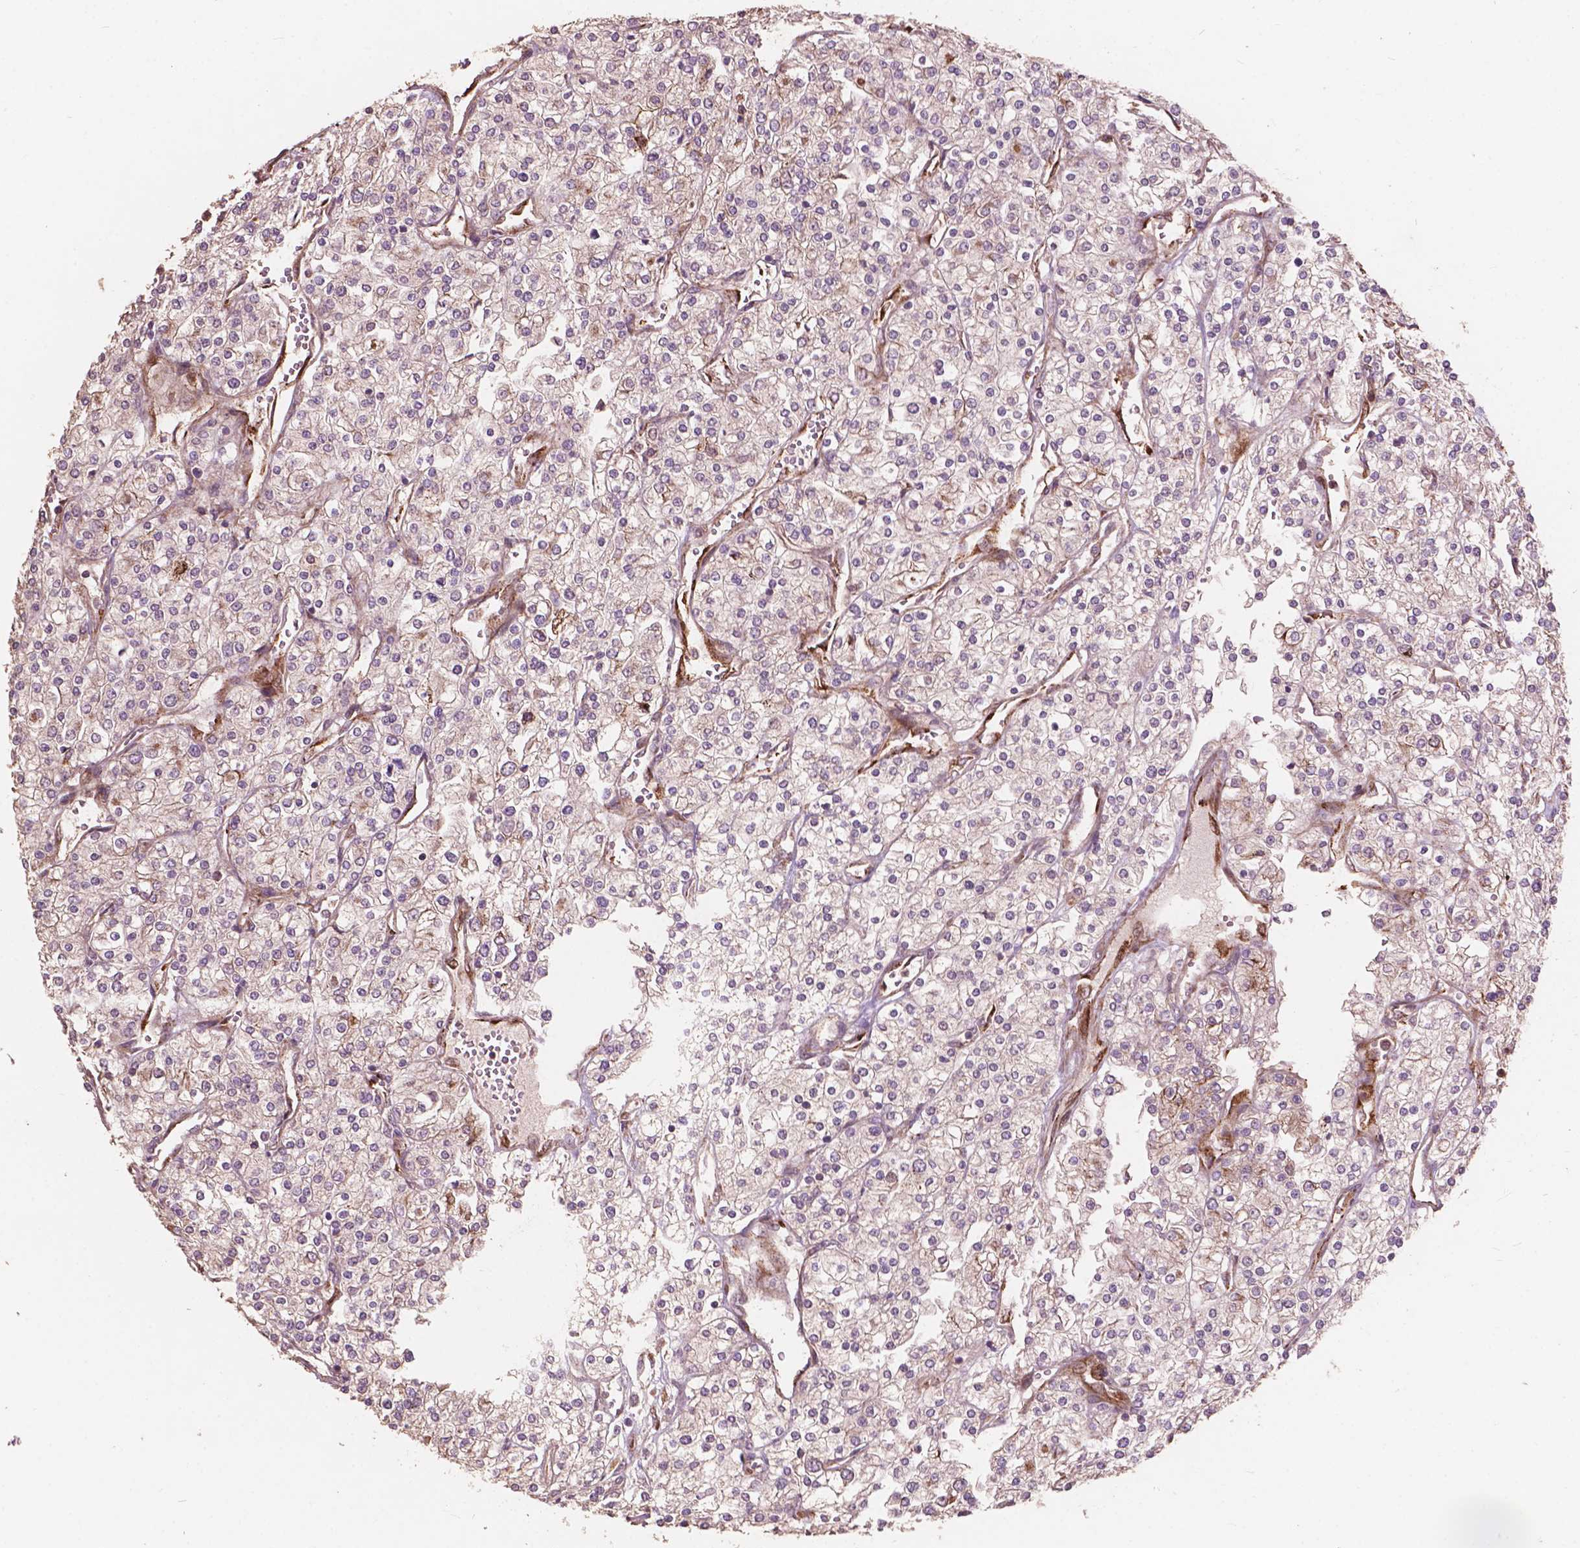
{"staining": {"intensity": "weak", "quantity": "<25%", "location": "cytoplasmic/membranous"}, "tissue": "renal cancer", "cell_type": "Tumor cells", "image_type": "cancer", "snomed": [{"axis": "morphology", "description": "Adenocarcinoma, NOS"}, {"axis": "topography", "description": "Kidney"}], "caption": "Immunohistochemical staining of human renal cancer (adenocarcinoma) displays no significant expression in tumor cells.", "gene": "FNIP1", "patient": {"sex": "male", "age": 80}}